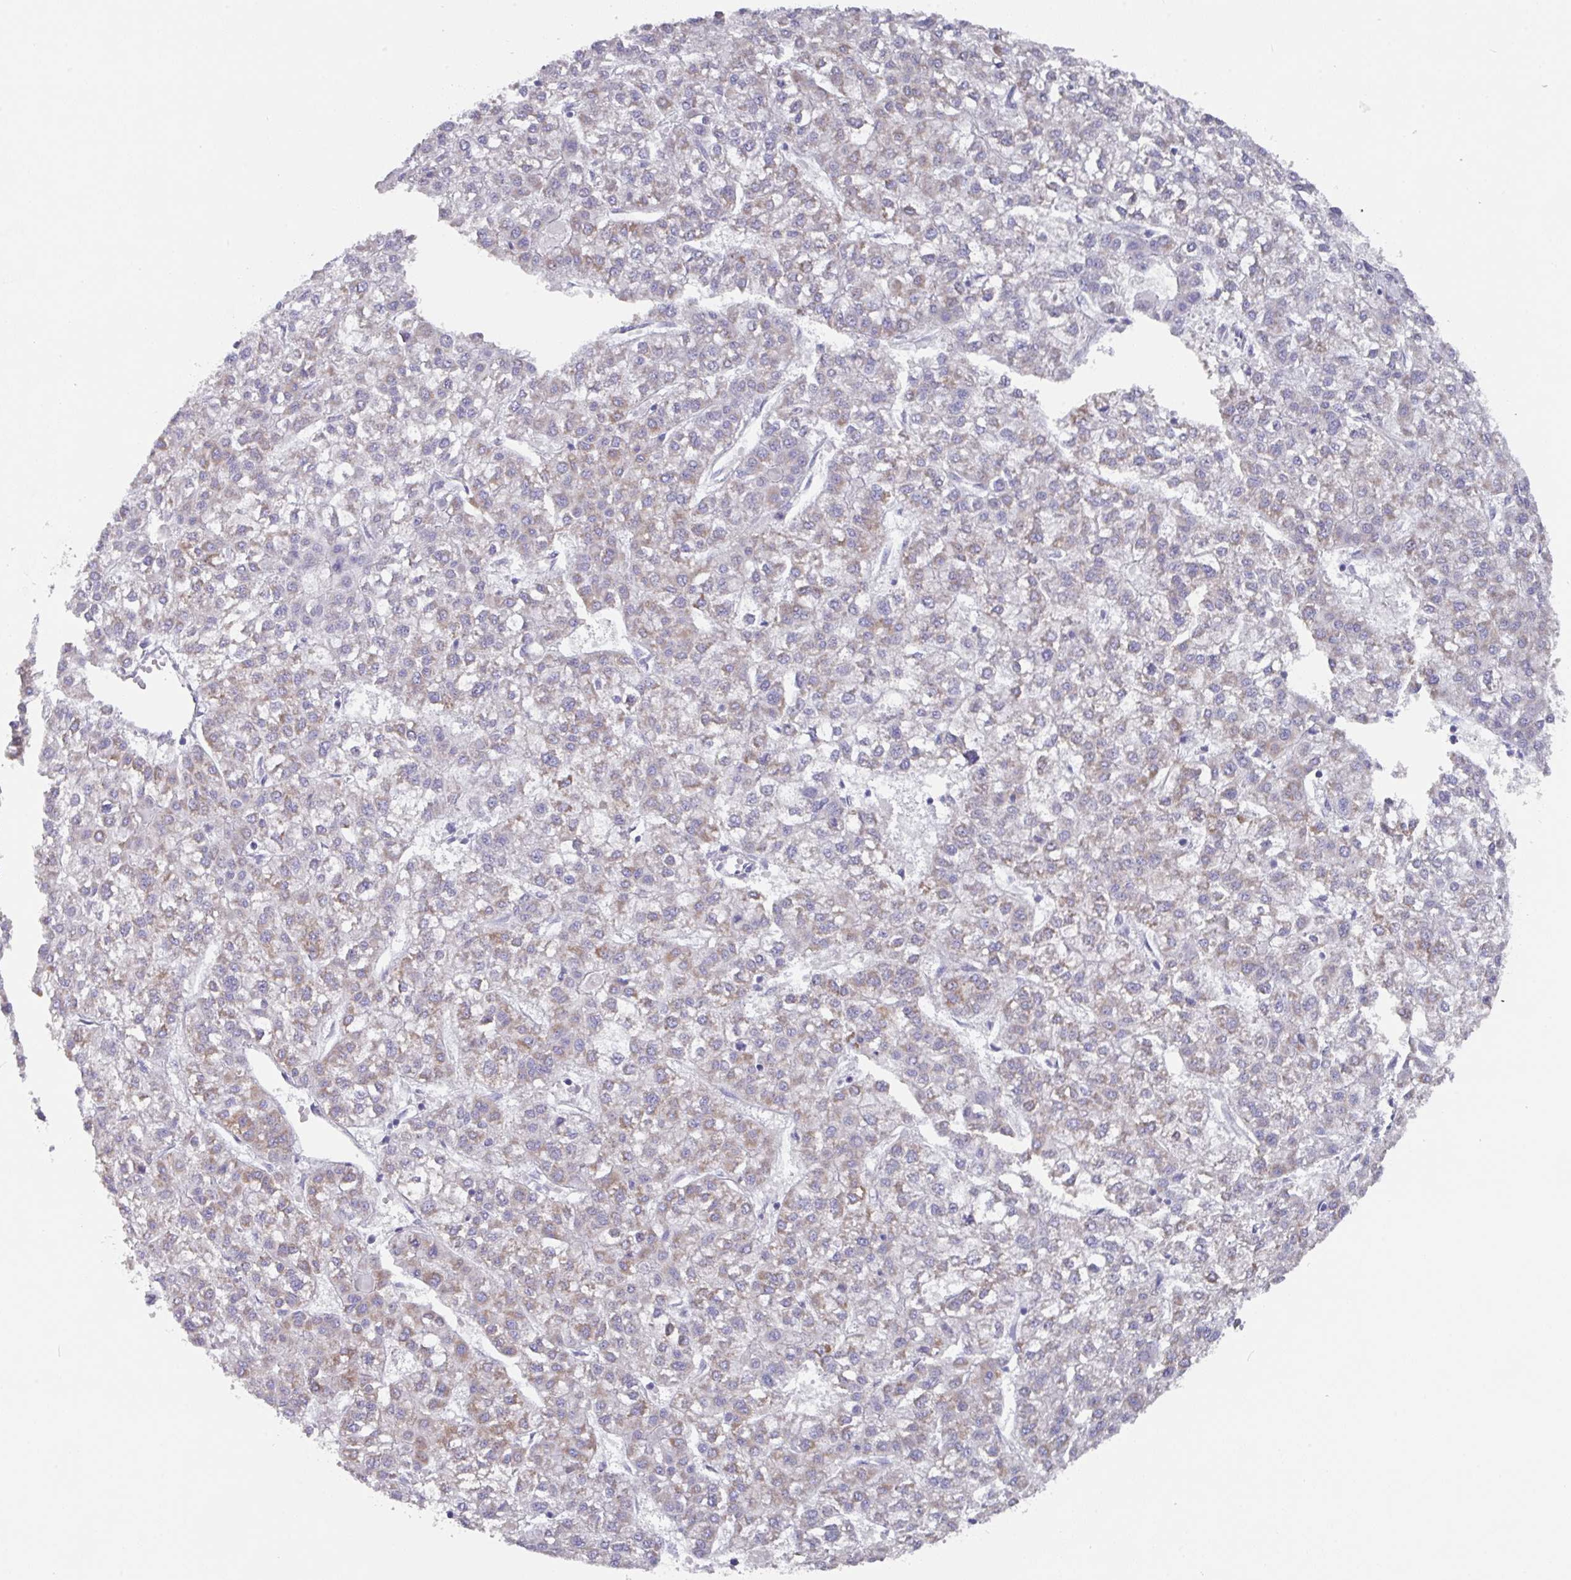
{"staining": {"intensity": "moderate", "quantity": "25%-75%", "location": "cytoplasmic/membranous"}, "tissue": "liver cancer", "cell_type": "Tumor cells", "image_type": "cancer", "snomed": [{"axis": "morphology", "description": "Carcinoma, Hepatocellular, NOS"}, {"axis": "topography", "description": "Liver"}], "caption": "DAB immunohistochemical staining of human liver hepatocellular carcinoma exhibits moderate cytoplasmic/membranous protein staining in approximately 25%-75% of tumor cells.", "gene": "DAZL", "patient": {"sex": "female", "age": 43}}